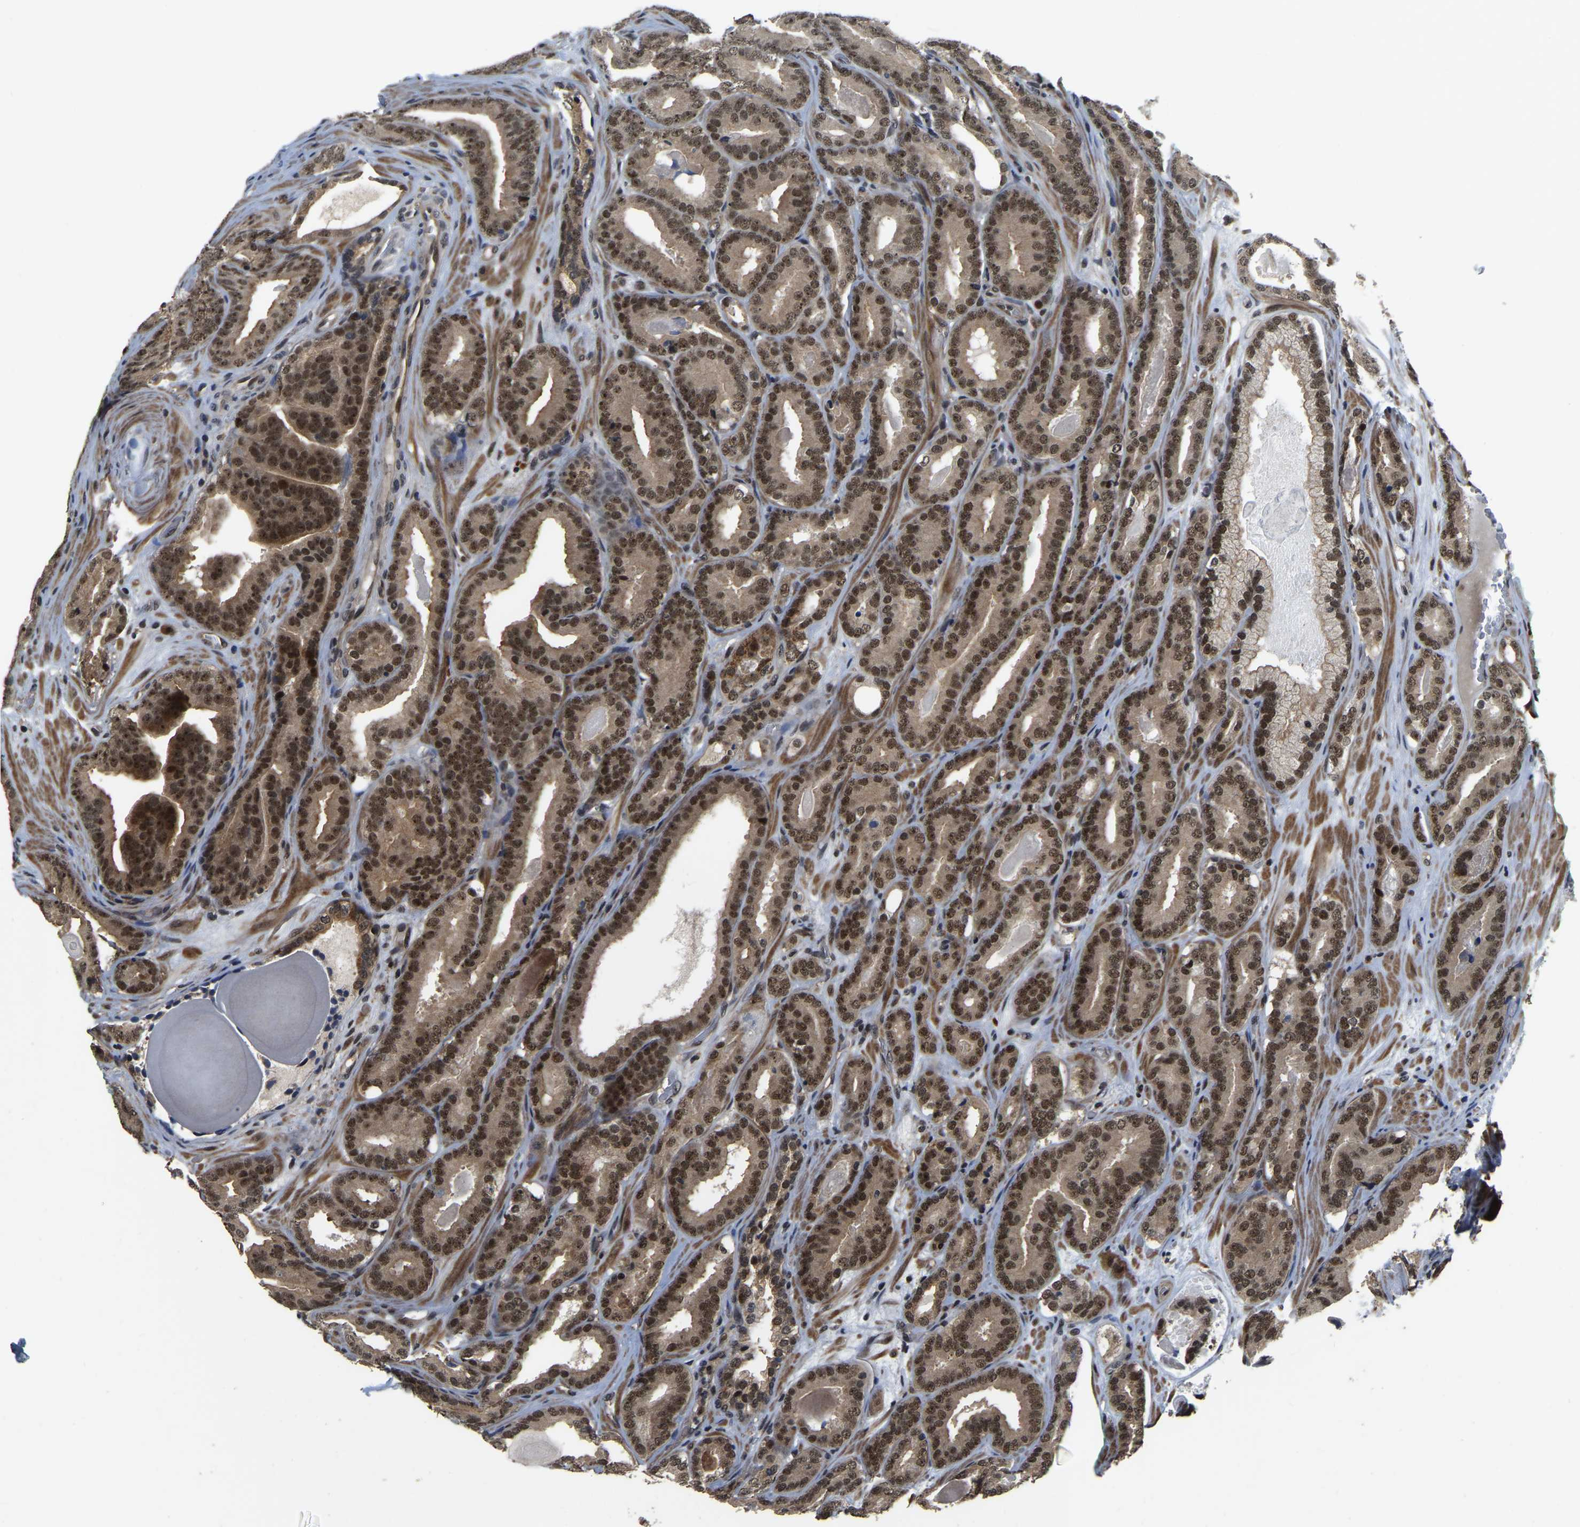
{"staining": {"intensity": "moderate", "quantity": ">75%", "location": "cytoplasmic/membranous,nuclear"}, "tissue": "prostate cancer", "cell_type": "Tumor cells", "image_type": "cancer", "snomed": [{"axis": "morphology", "description": "Adenocarcinoma, High grade"}, {"axis": "topography", "description": "Prostate"}], "caption": "Protein expression by immunohistochemistry (IHC) exhibits moderate cytoplasmic/membranous and nuclear staining in approximately >75% of tumor cells in prostate adenocarcinoma (high-grade). (DAB (3,3'-diaminobenzidine) = brown stain, brightfield microscopy at high magnification).", "gene": "CIAO1", "patient": {"sex": "male", "age": 60}}